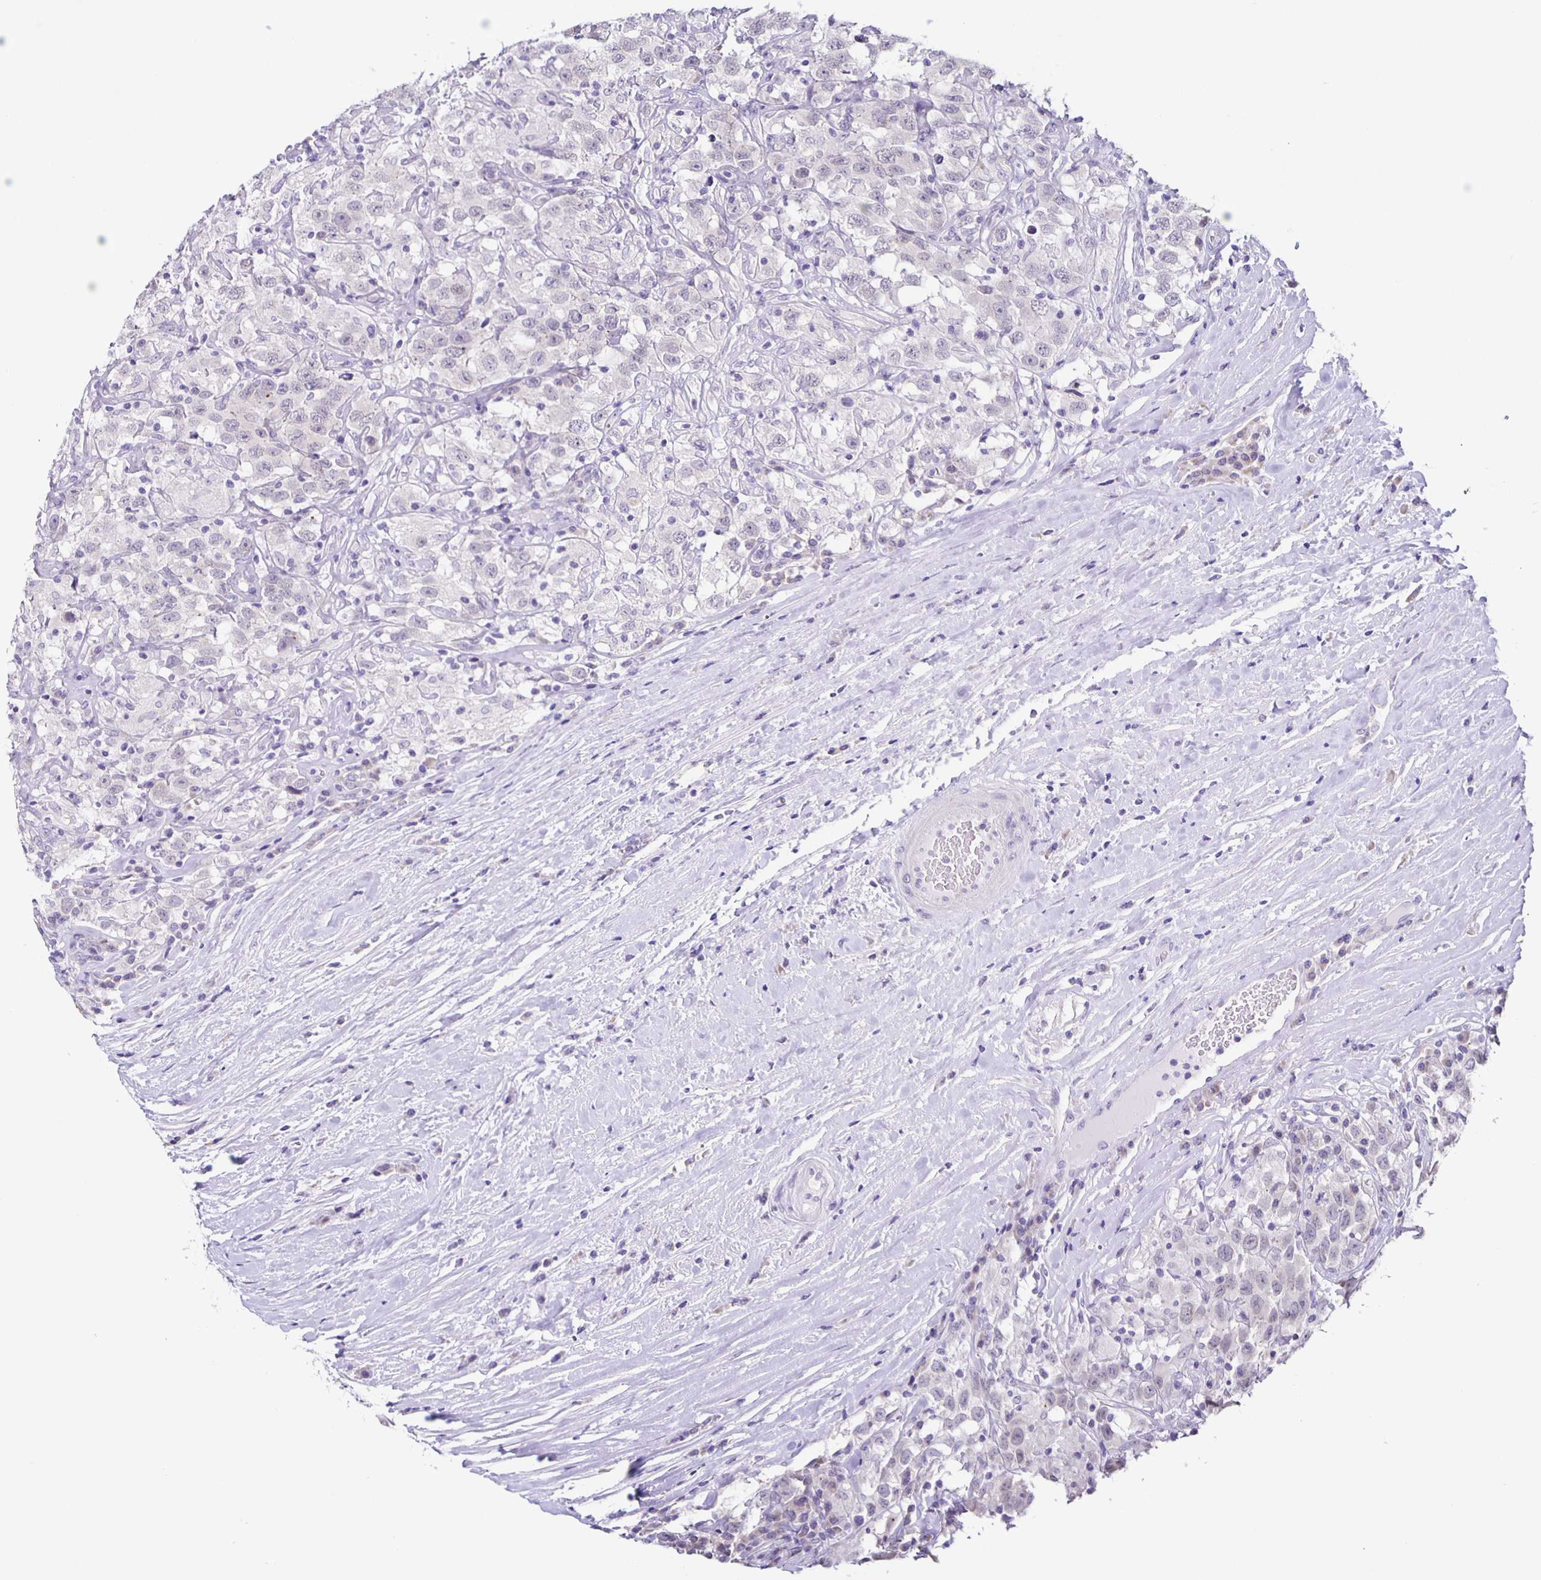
{"staining": {"intensity": "negative", "quantity": "none", "location": "none"}, "tissue": "testis cancer", "cell_type": "Tumor cells", "image_type": "cancer", "snomed": [{"axis": "morphology", "description": "Seminoma, NOS"}, {"axis": "topography", "description": "Testis"}], "caption": "IHC of testis seminoma demonstrates no expression in tumor cells. (DAB IHC with hematoxylin counter stain).", "gene": "SLC12A3", "patient": {"sex": "male", "age": 41}}